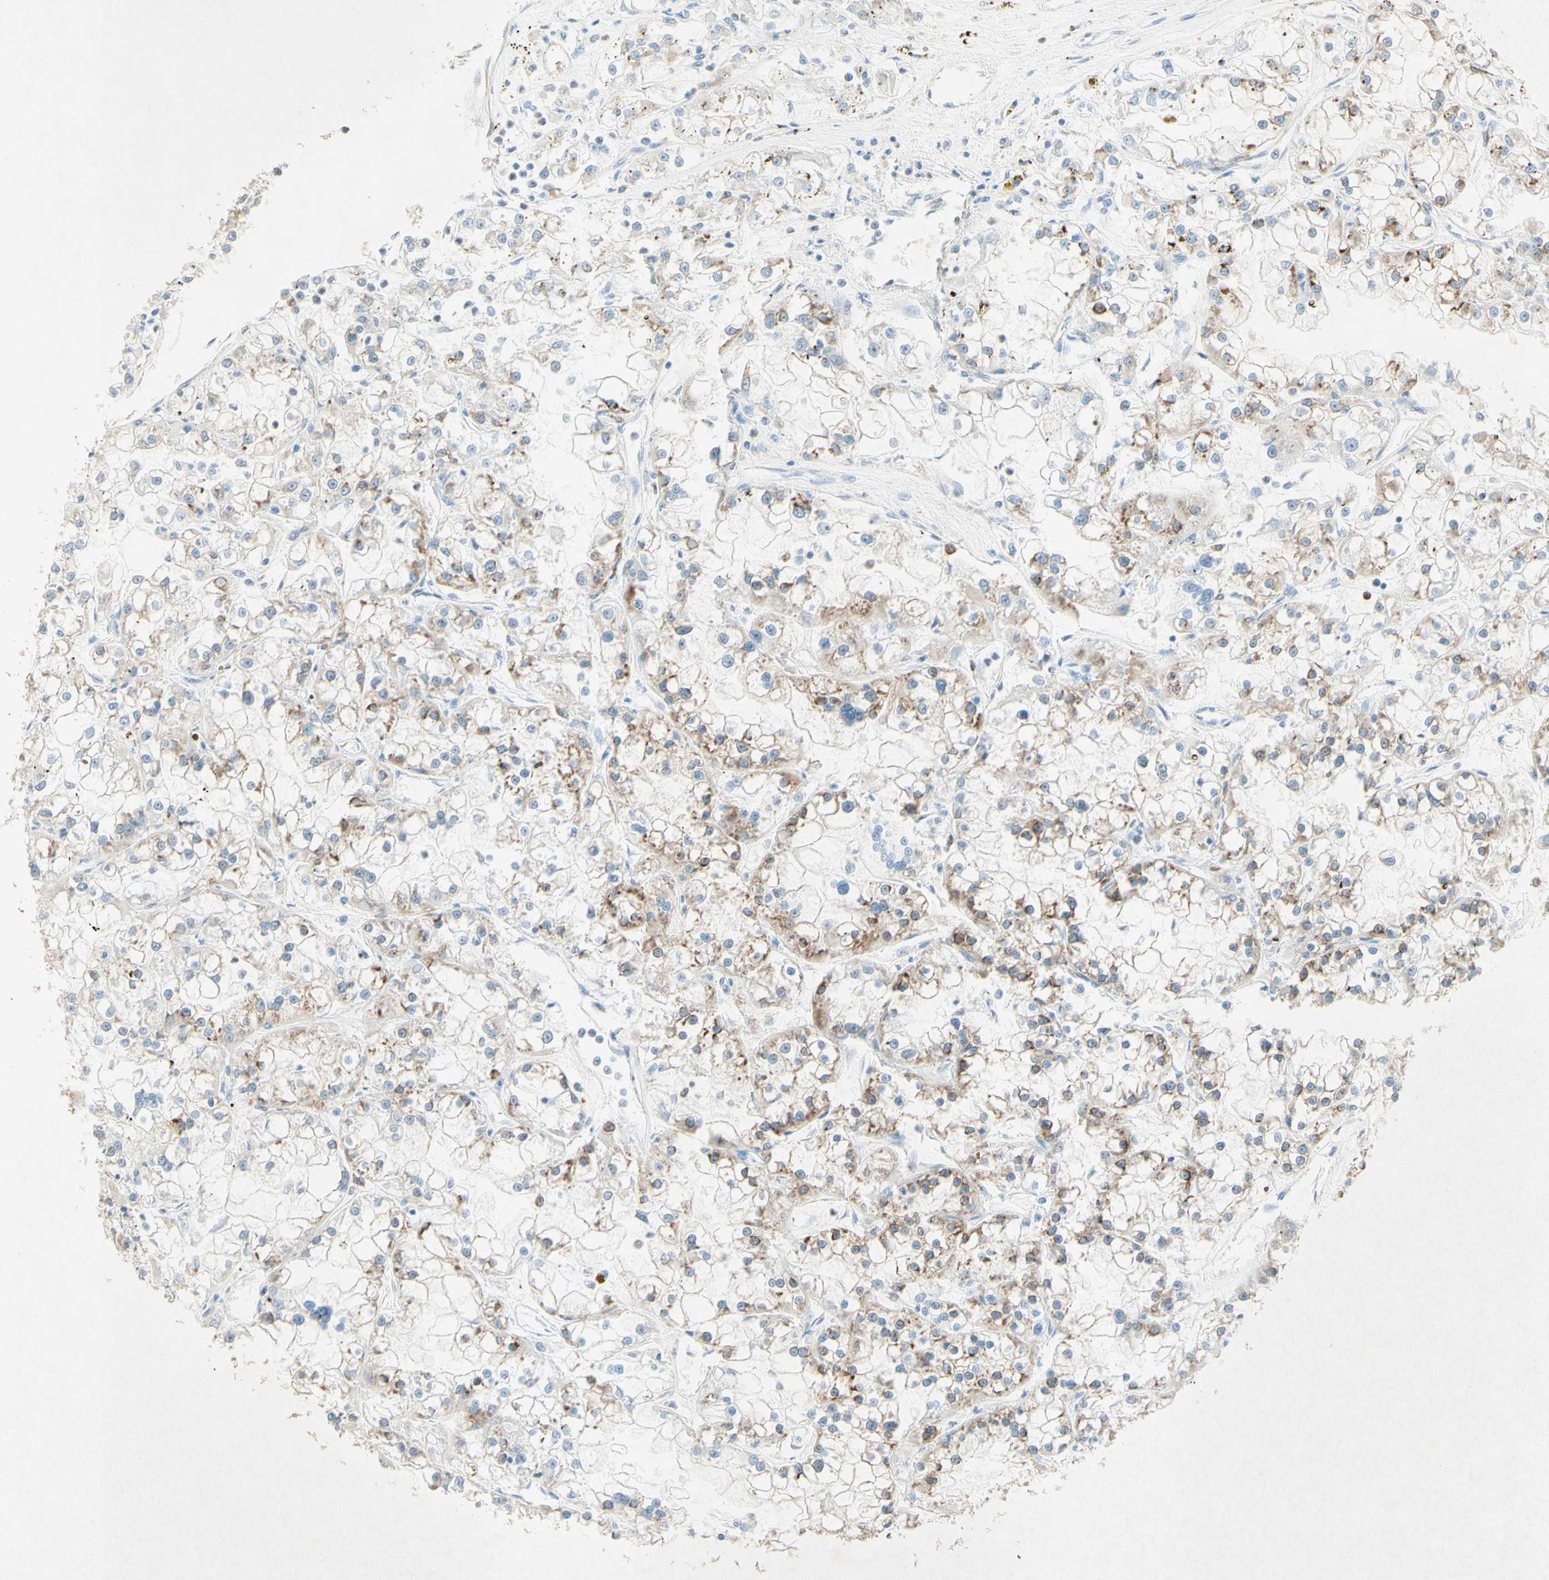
{"staining": {"intensity": "moderate", "quantity": "<25%", "location": "cytoplasmic/membranous"}, "tissue": "renal cancer", "cell_type": "Tumor cells", "image_type": "cancer", "snomed": [{"axis": "morphology", "description": "Adenocarcinoma, NOS"}, {"axis": "topography", "description": "Kidney"}], "caption": "Adenocarcinoma (renal) stained with immunohistochemistry displays moderate cytoplasmic/membranous positivity in about <25% of tumor cells.", "gene": "PABPC1", "patient": {"sex": "female", "age": 52}}